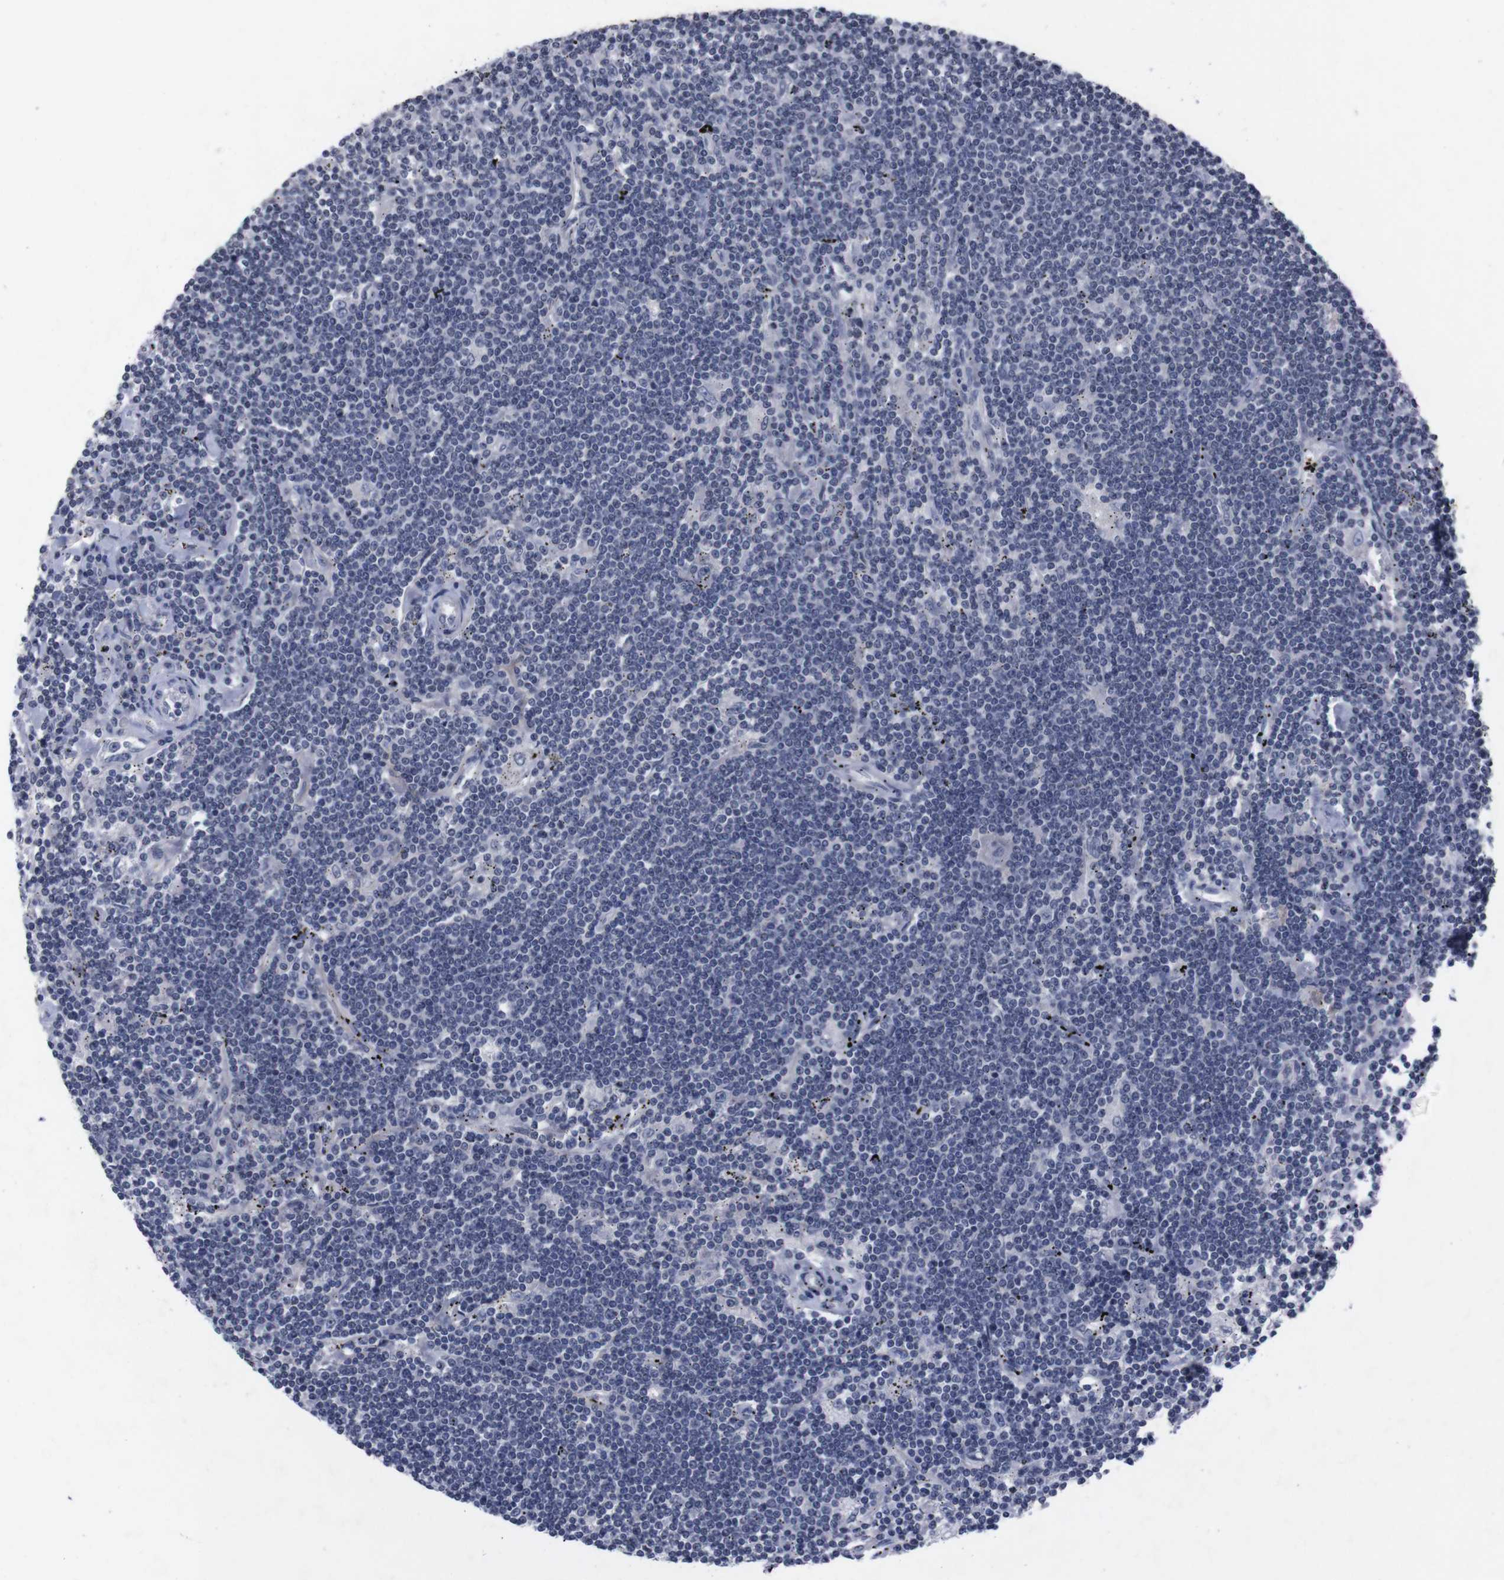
{"staining": {"intensity": "negative", "quantity": "none", "location": "none"}, "tissue": "lymphoma", "cell_type": "Tumor cells", "image_type": "cancer", "snomed": [{"axis": "morphology", "description": "Malignant lymphoma, non-Hodgkin's type, Low grade"}, {"axis": "topography", "description": "Spleen"}], "caption": "DAB (3,3'-diaminobenzidine) immunohistochemical staining of human malignant lymphoma, non-Hodgkin's type (low-grade) exhibits no significant expression in tumor cells. (Immunohistochemistry, brightfield microscopy, high magnification).", "gene": "TNFRSF21", "patient": {"sex": "male", "age": 76}}